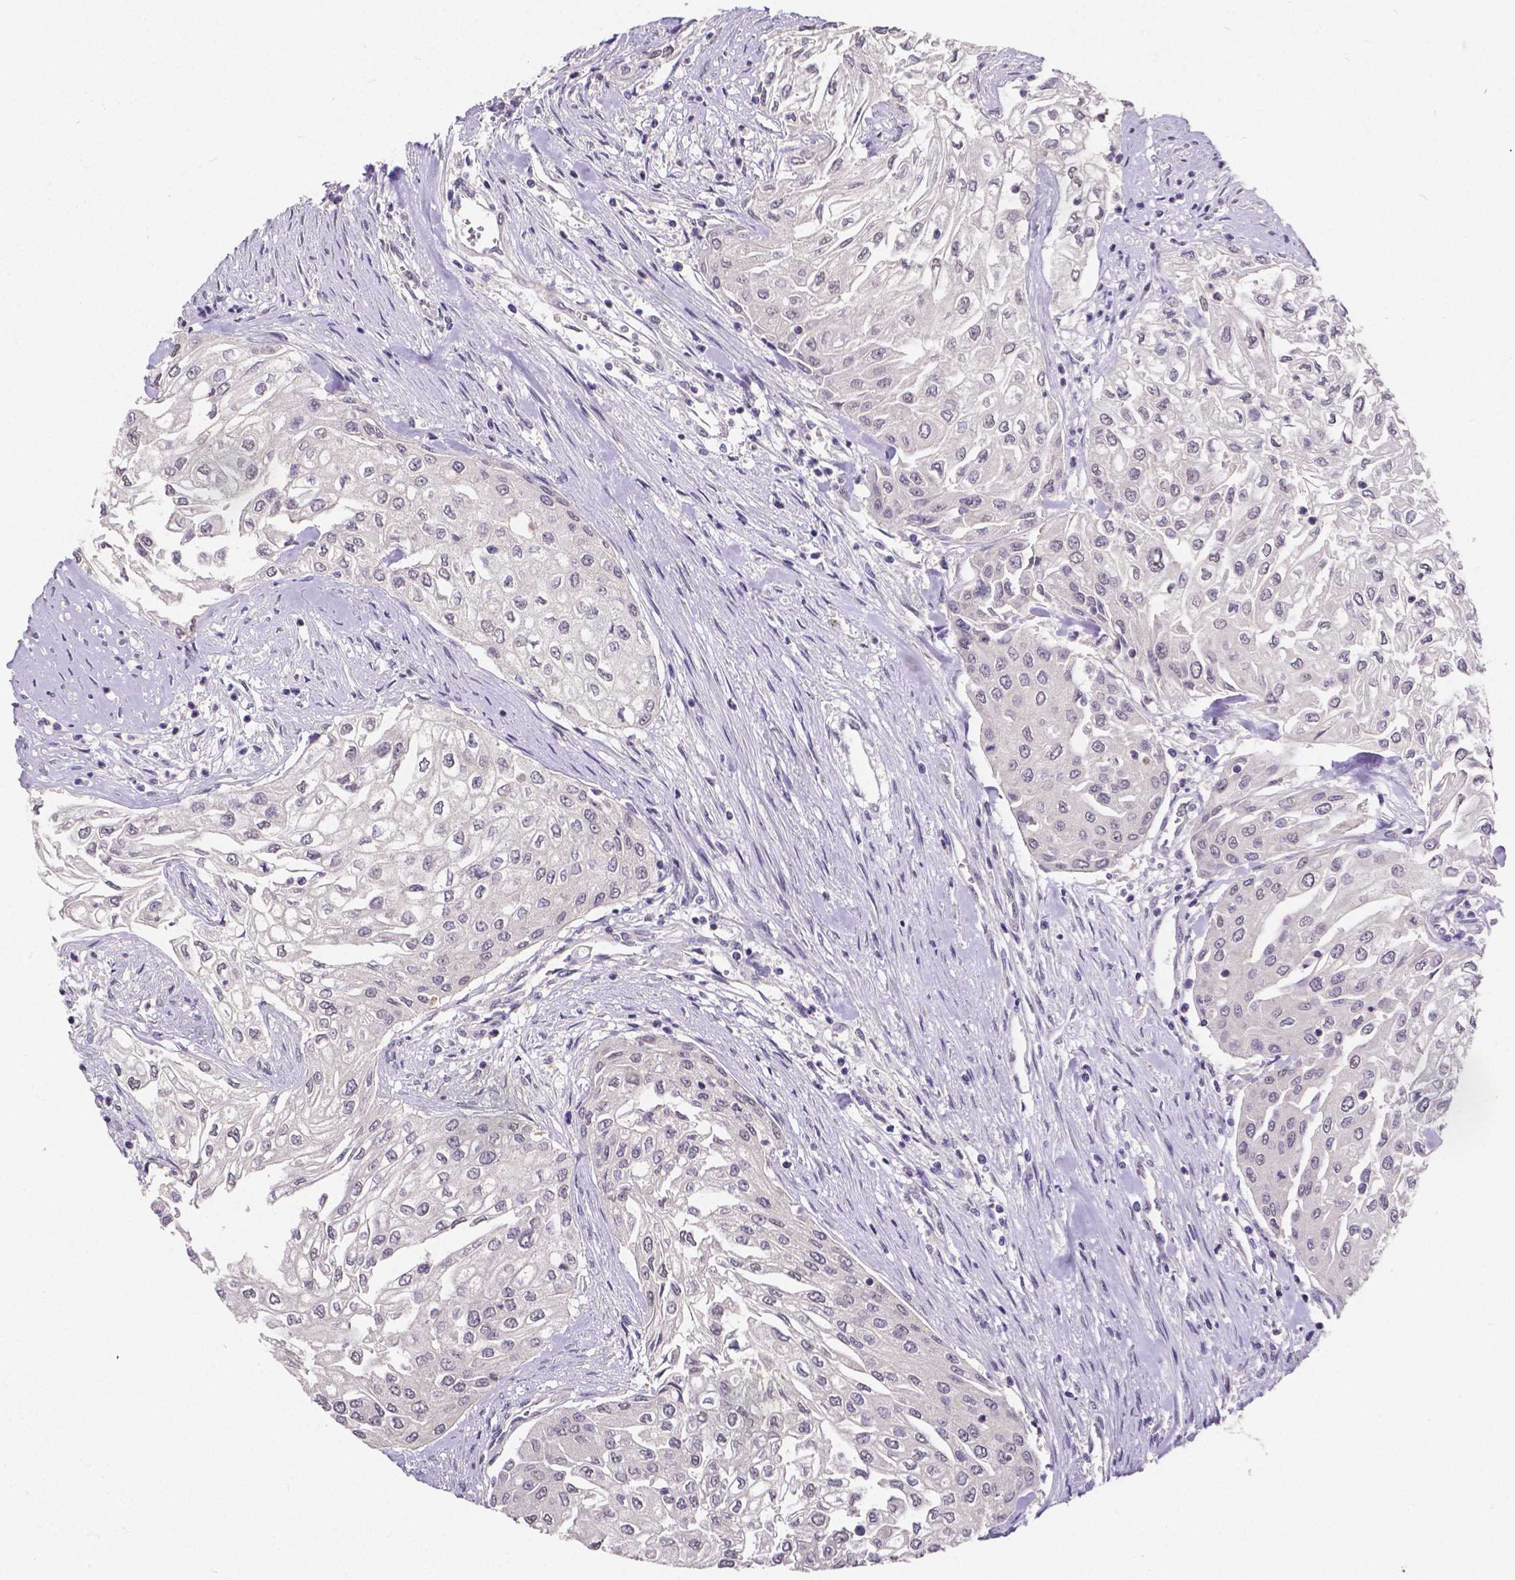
{"staining": {"intensity": "negative", "quantity": "none", "location": "none"}, "tissue": "urothelial cancer", "cell_type": "Tumor cells", "image_type": "cancer", "snomed": [{"axis": "morphology", "description": "Urothelial carcinoma, High grade"}, {"axis": "topography", "description": "Urinary bladder"}], "caption": "High magnification brightfield microscopy of urothelial cancer stained with DAB (brown) and counterstained with hematoxylin (blue): tumor cells show no significant staining.", "gene": "CTNNA2", "patient": {"sex": "male", "age": 62}}